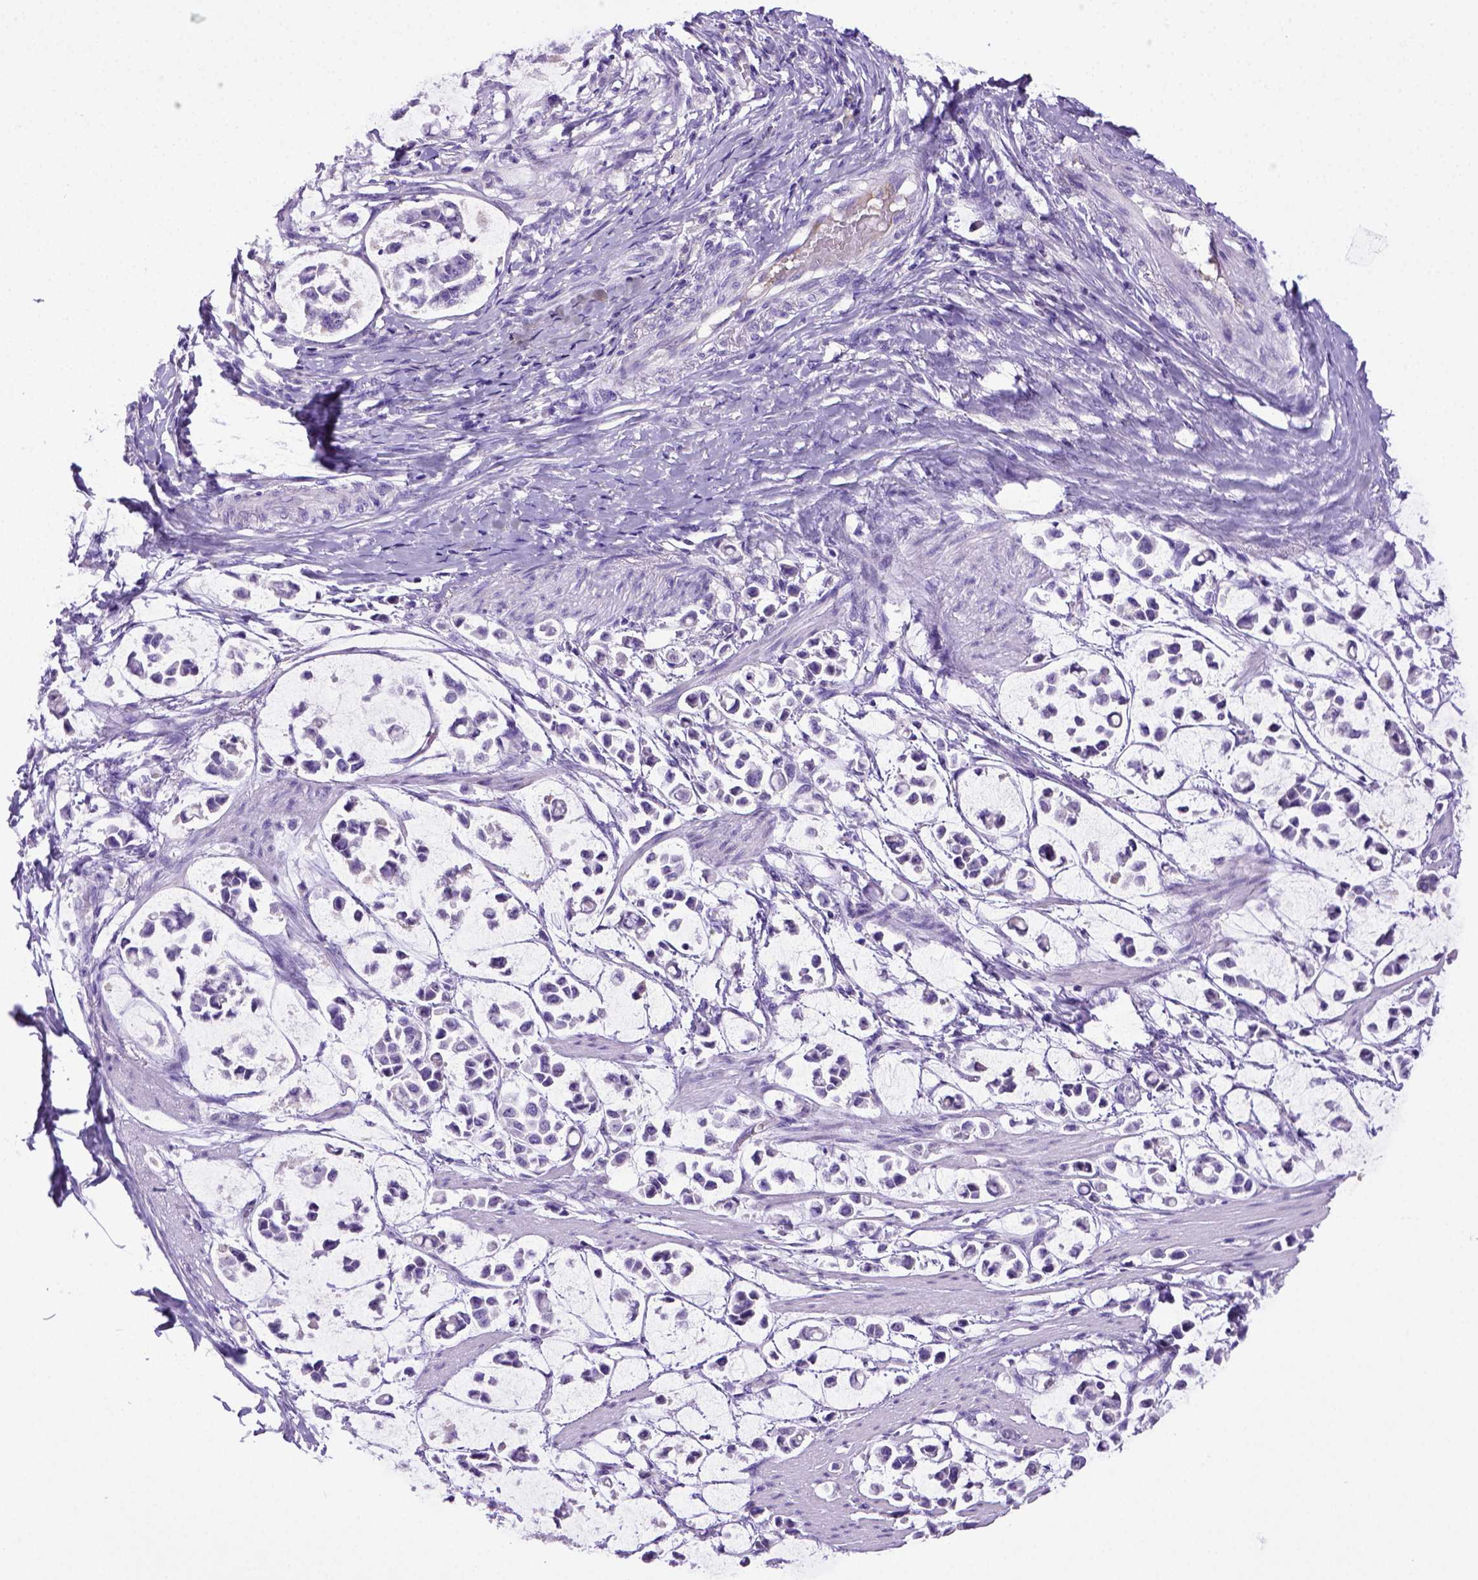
{"staining": {"intensity": "negative", "quantity": "none", "location": "none"}, "tissue": "stomach cancer", "cell_type": "Tumor cells", "image_type": "cancer", "snomed": [{"axis": "morphology", "description": "Adenocarcinoma, NOS"}, {"axis": "topography", "description": "Stomach"}], "caption": "This is an immunohistochemistry histopathology image of adenocarcinoma (stomach). There is no expression in tumor cells.", "gene": "ITIH4", "patient": {"sex": "male", "age": 82}}